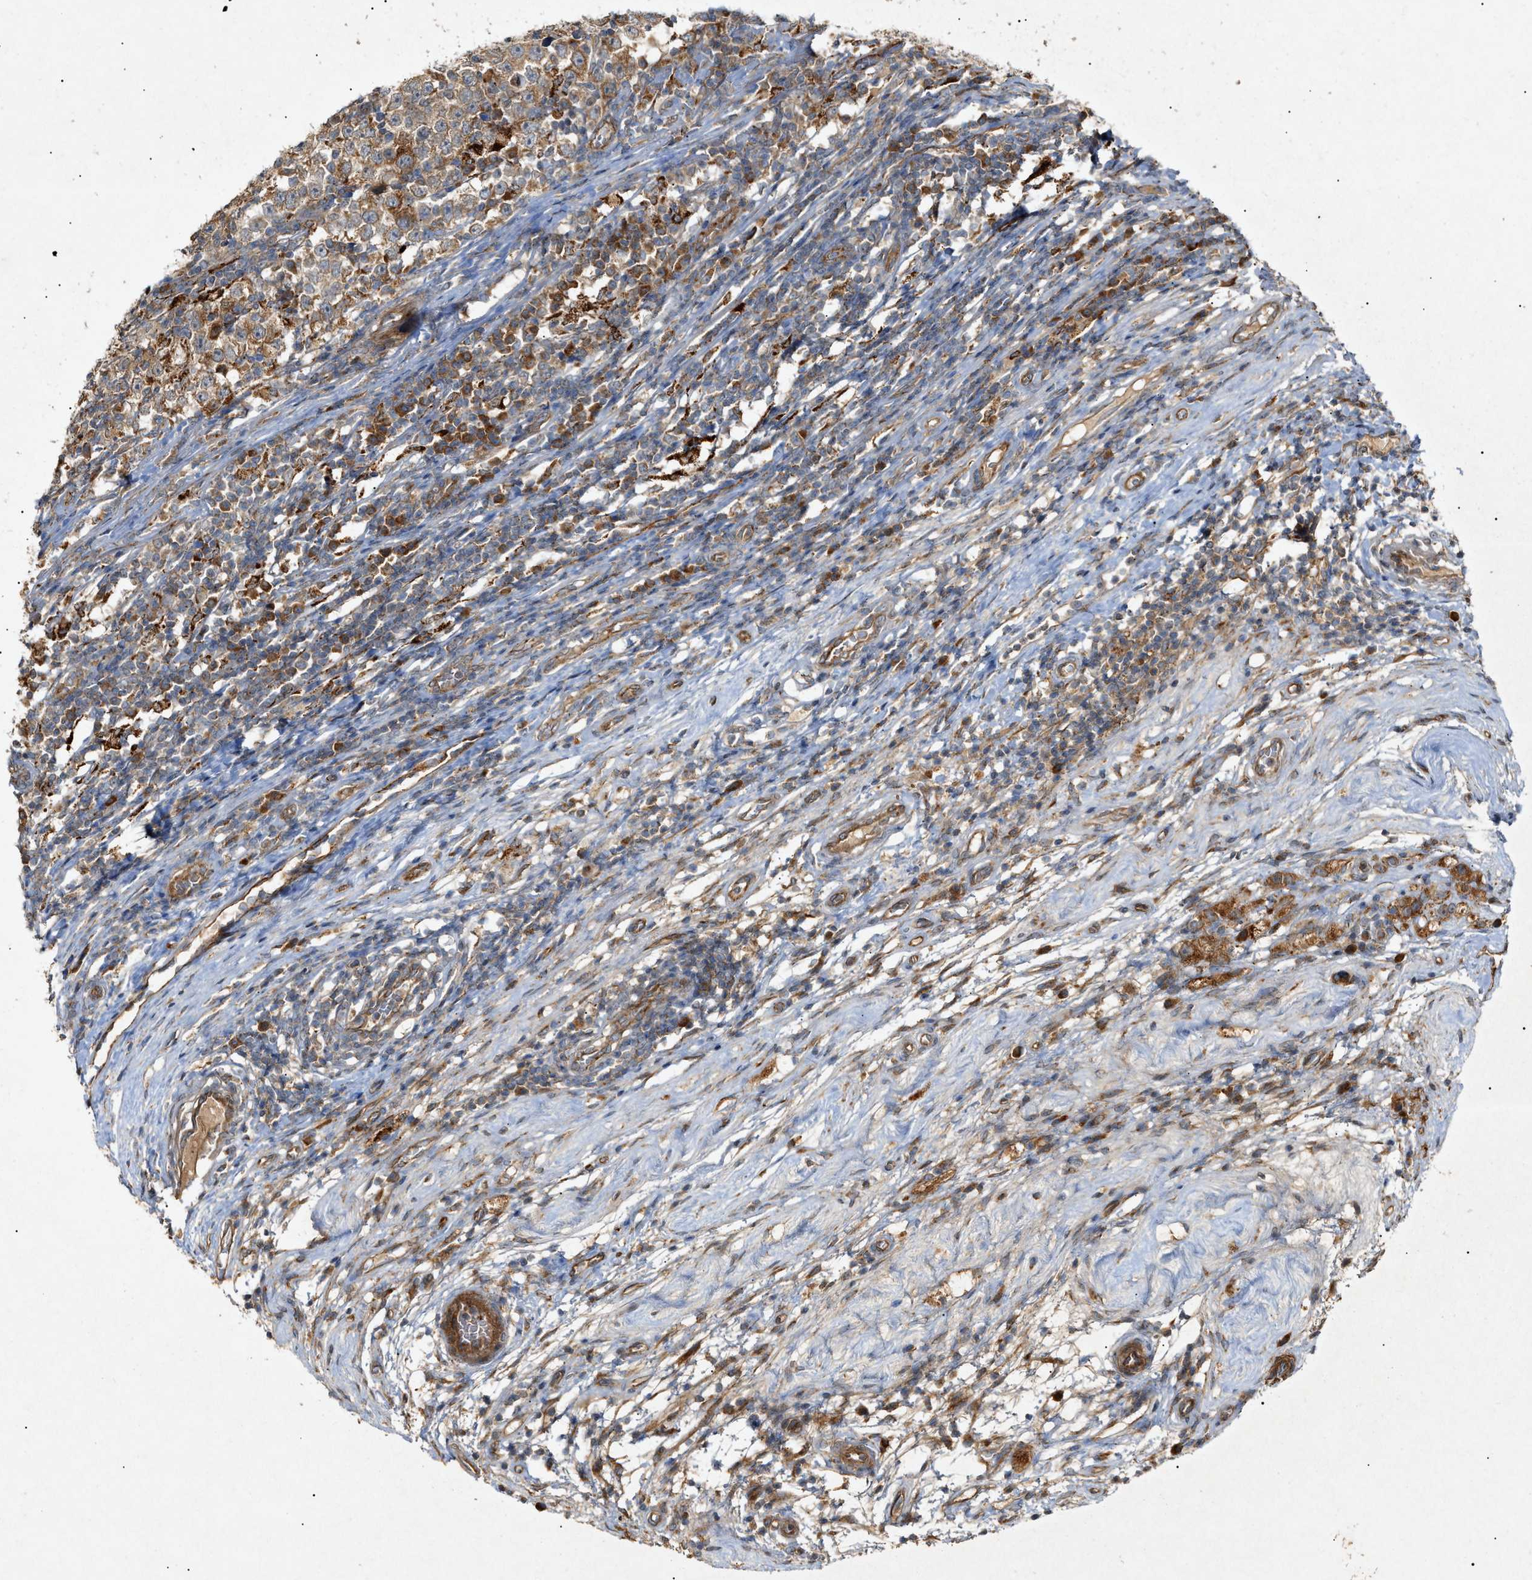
{"staining": {"intensity": "moderate", "quantity": ">75%", "location": "cytoplasmic/membranous"}, "tissue": "testis cancer", "cell_type": "Tumor cells", "image_type": "cancer", "snomed": [{"axis": "morphology", "description": "Seminoma, NOS"}, {"axis": "topography", "description": "Testis"}], "caption": "A histopathology image of human testis cancer stained for a protein reveals moderate cytoplasmic/membranous brown staining in tumor cells. The staining was performed using DAB (3,3'-diaminobenzidine) to visualize the protein expression in brown, while the nuclei were stained in blue with hematoxylin (Magnification: 20x).", "gene": "MTCH1", "patient": {"sex": "male", "age": 43}}